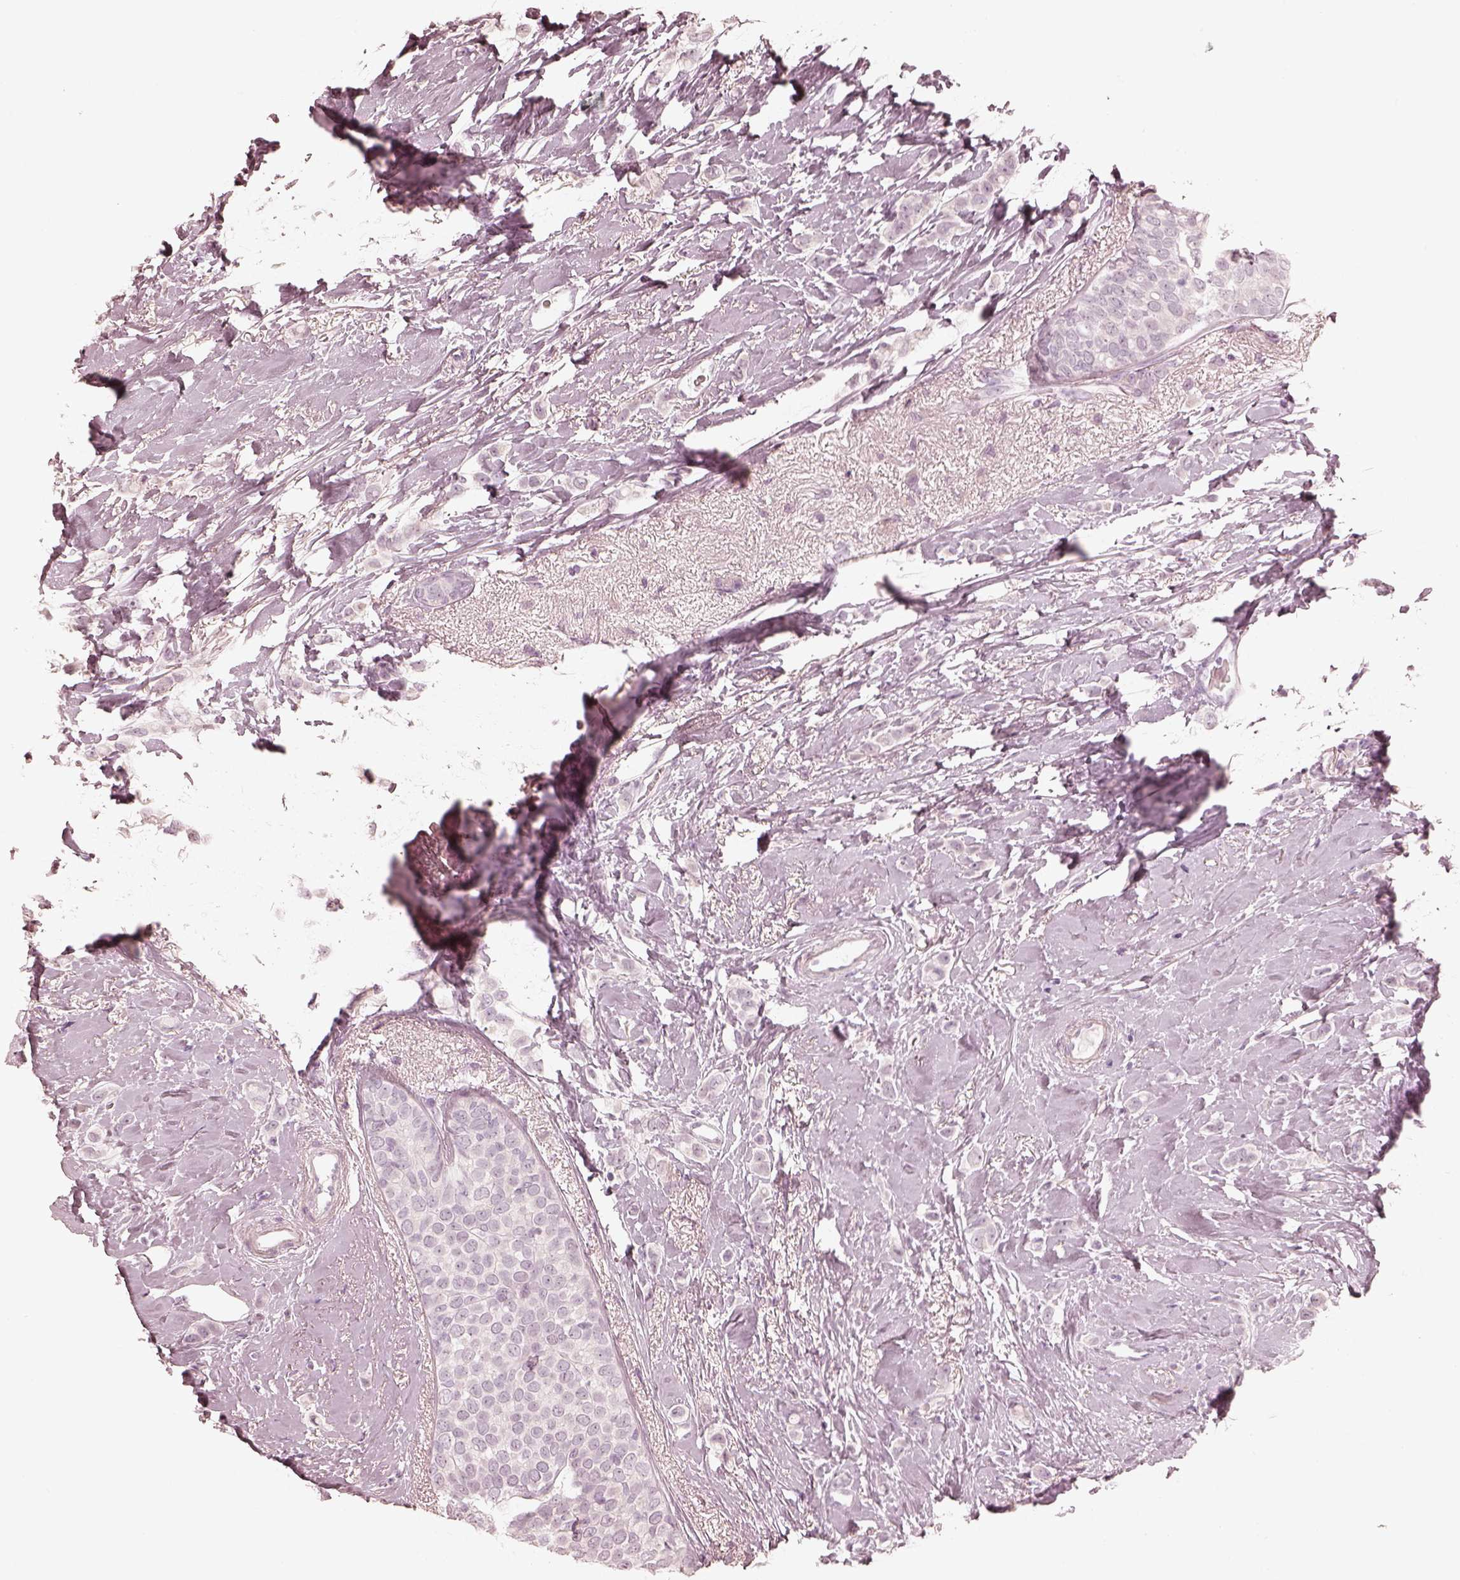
{"staining": {"intensity": "negative", "quantity": "none", "location": "none"}, "tissue": "breast cancer", "cell_type": "Tumor cells", "image_type": "cancer", "snomed": [{"axis": "morphology", "description": "Lobular carcinoma"}, {"axis": "topography", "description": "Breast"}], "caption": "Histopathology image shows no significant protein positivity in tumor cells of breast lobular carcinoma.", "gene": "CALR3", "patient": {"sex": "female", "age": 66}}